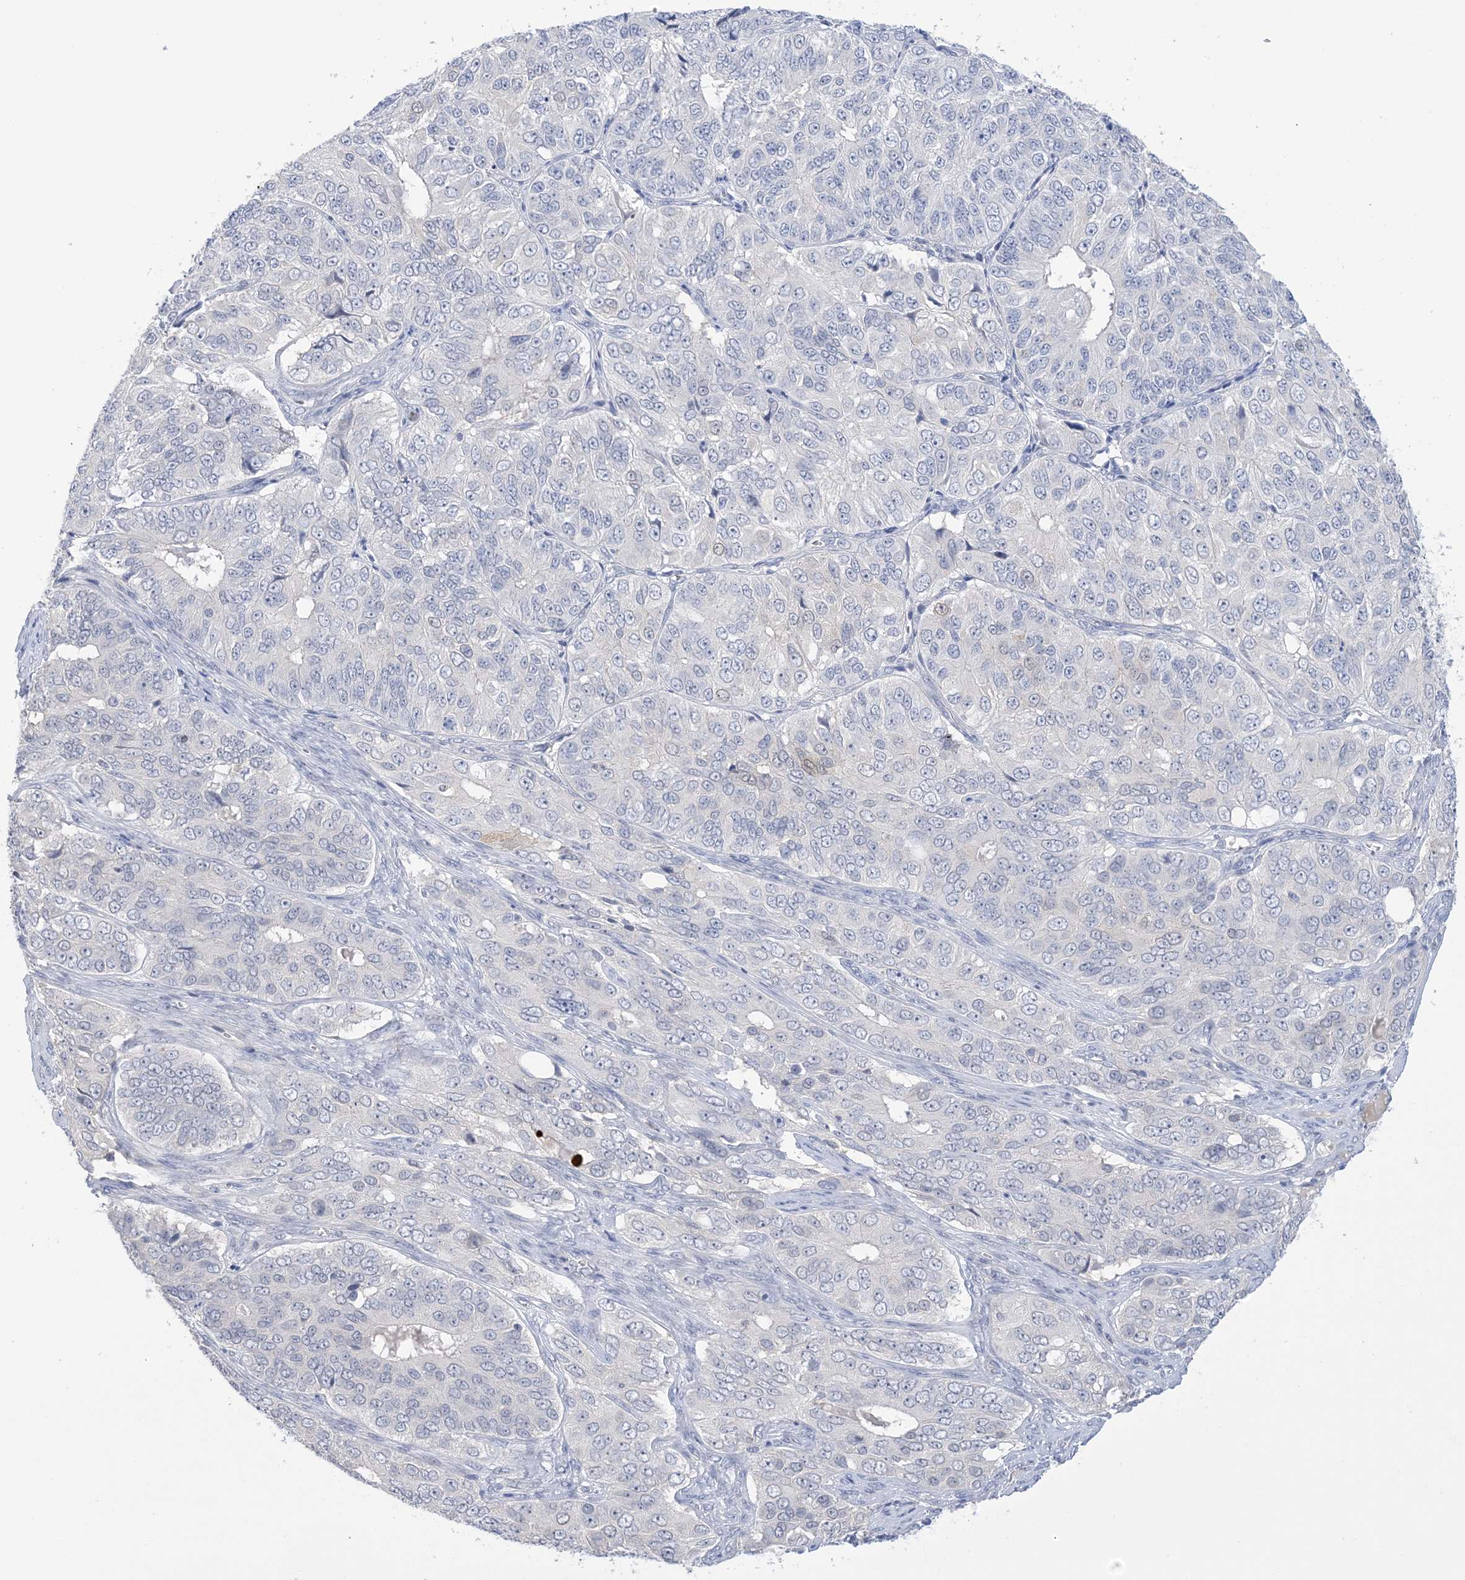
{"staining": {"intensity": "negative", "quantity": "none", "location": "none"}, "tissue": "ovarian cancer", "cell_type": "Tumor cells", "image_type": "cancer", "snomed": [{"axis": "morphology", "description": "Carcinoma, endometroid"}, {"axis": "topography", "description": "Ovary"}], "caption": "Immunohistochemistry image of neoplastic tissue: ovarian cancer (endometroid carcinoma) stained with DAB (3,3'-diaminobenzidine) displays no significant protein staining in tumor cells.", "gene": "TTYH1", "patient": {"sex": "female", "age": 51}}